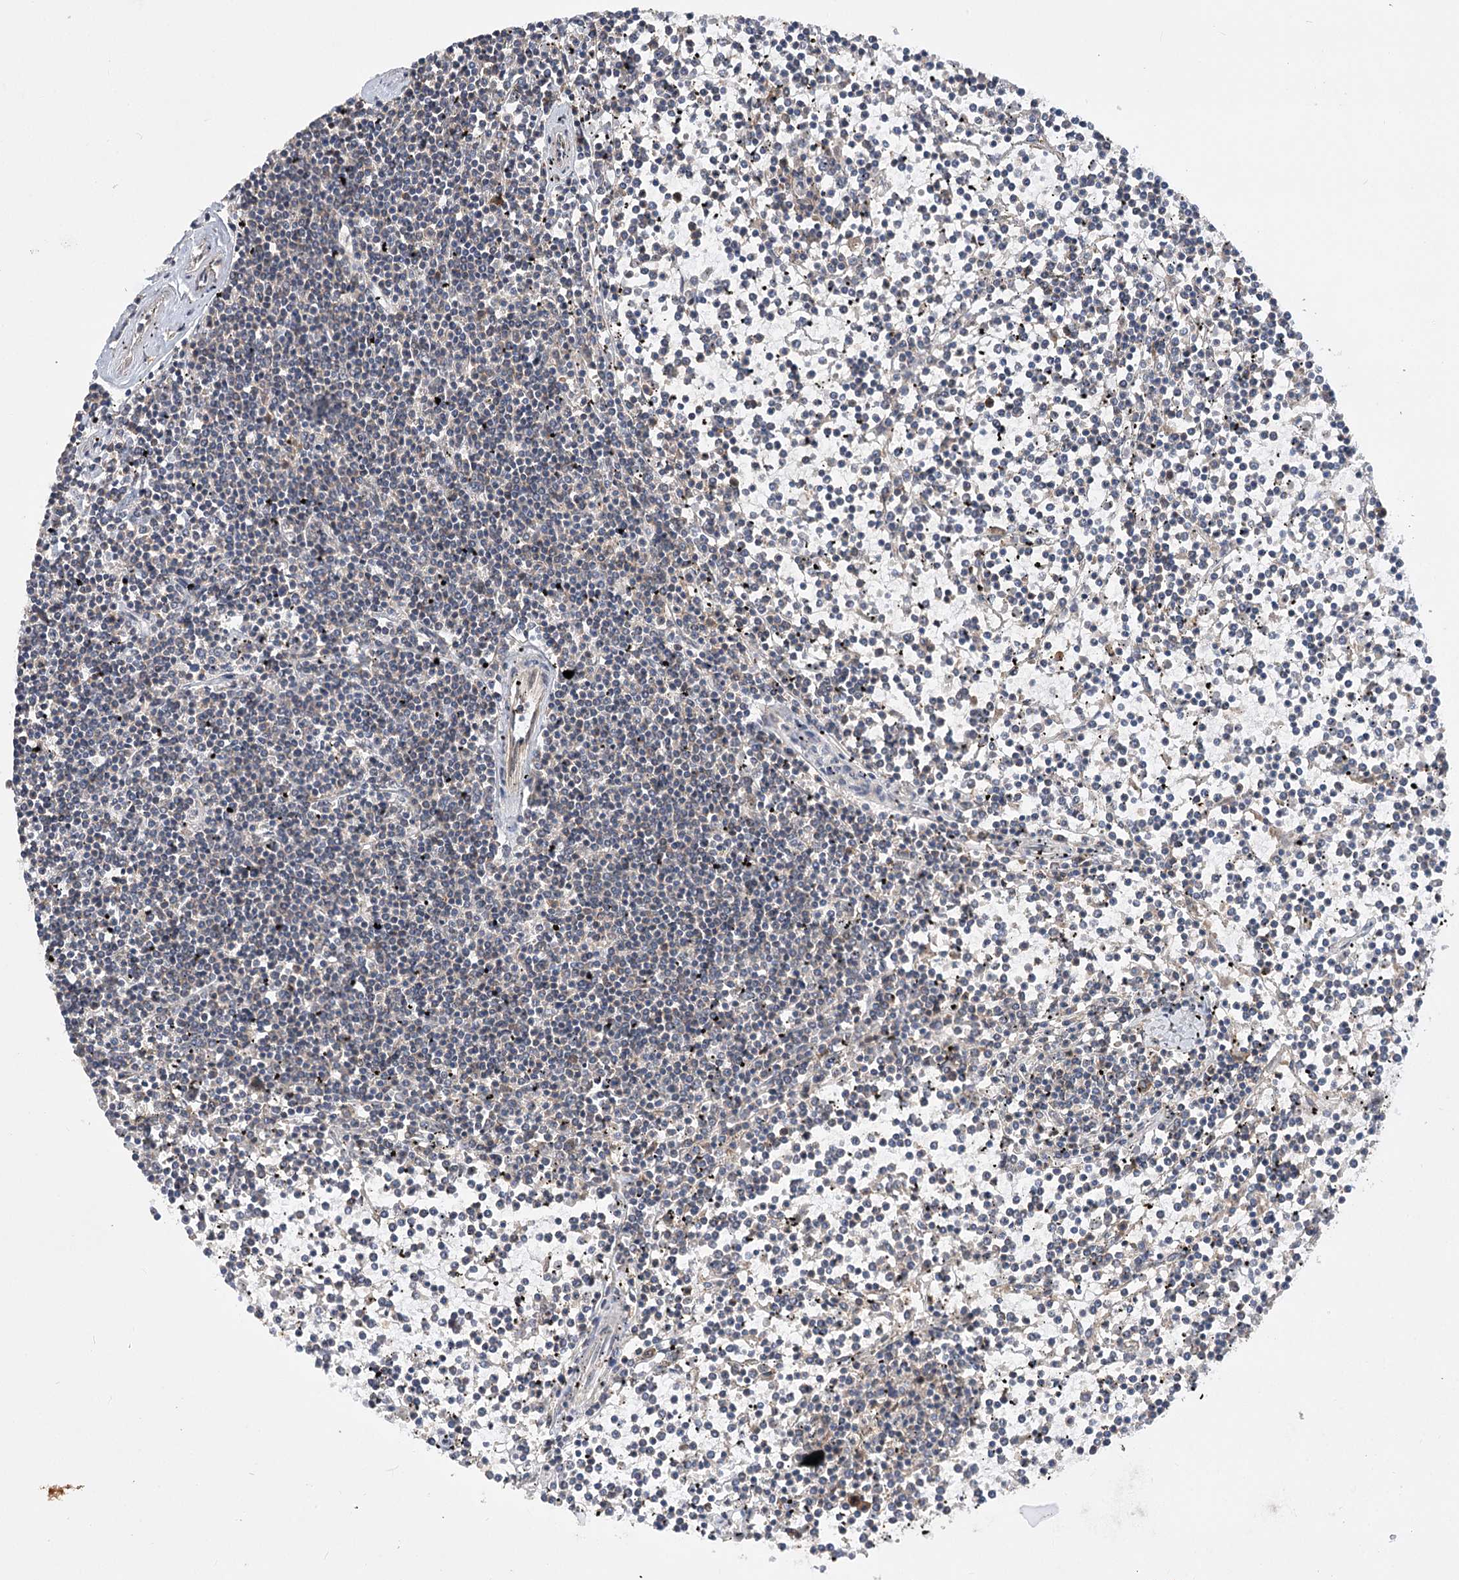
{"staining": {"intensity": "negative", "quantity": "none", "location": "none"}, "tissue": "lymphoma", "cell_type": "Tumor cells", "image_type": "cancer", "snomed": [{"axis": "morphology", "description": "Malignant lymphoma, non-Hodgkin's type, Low grade"}, {"axis": "topography", "description": "Spleen"}], "caption": "Tumor cells show no significant protein staining in lymphoma.", "gene": "TENM2", "patient": {"sex": "female", "age": 19}}